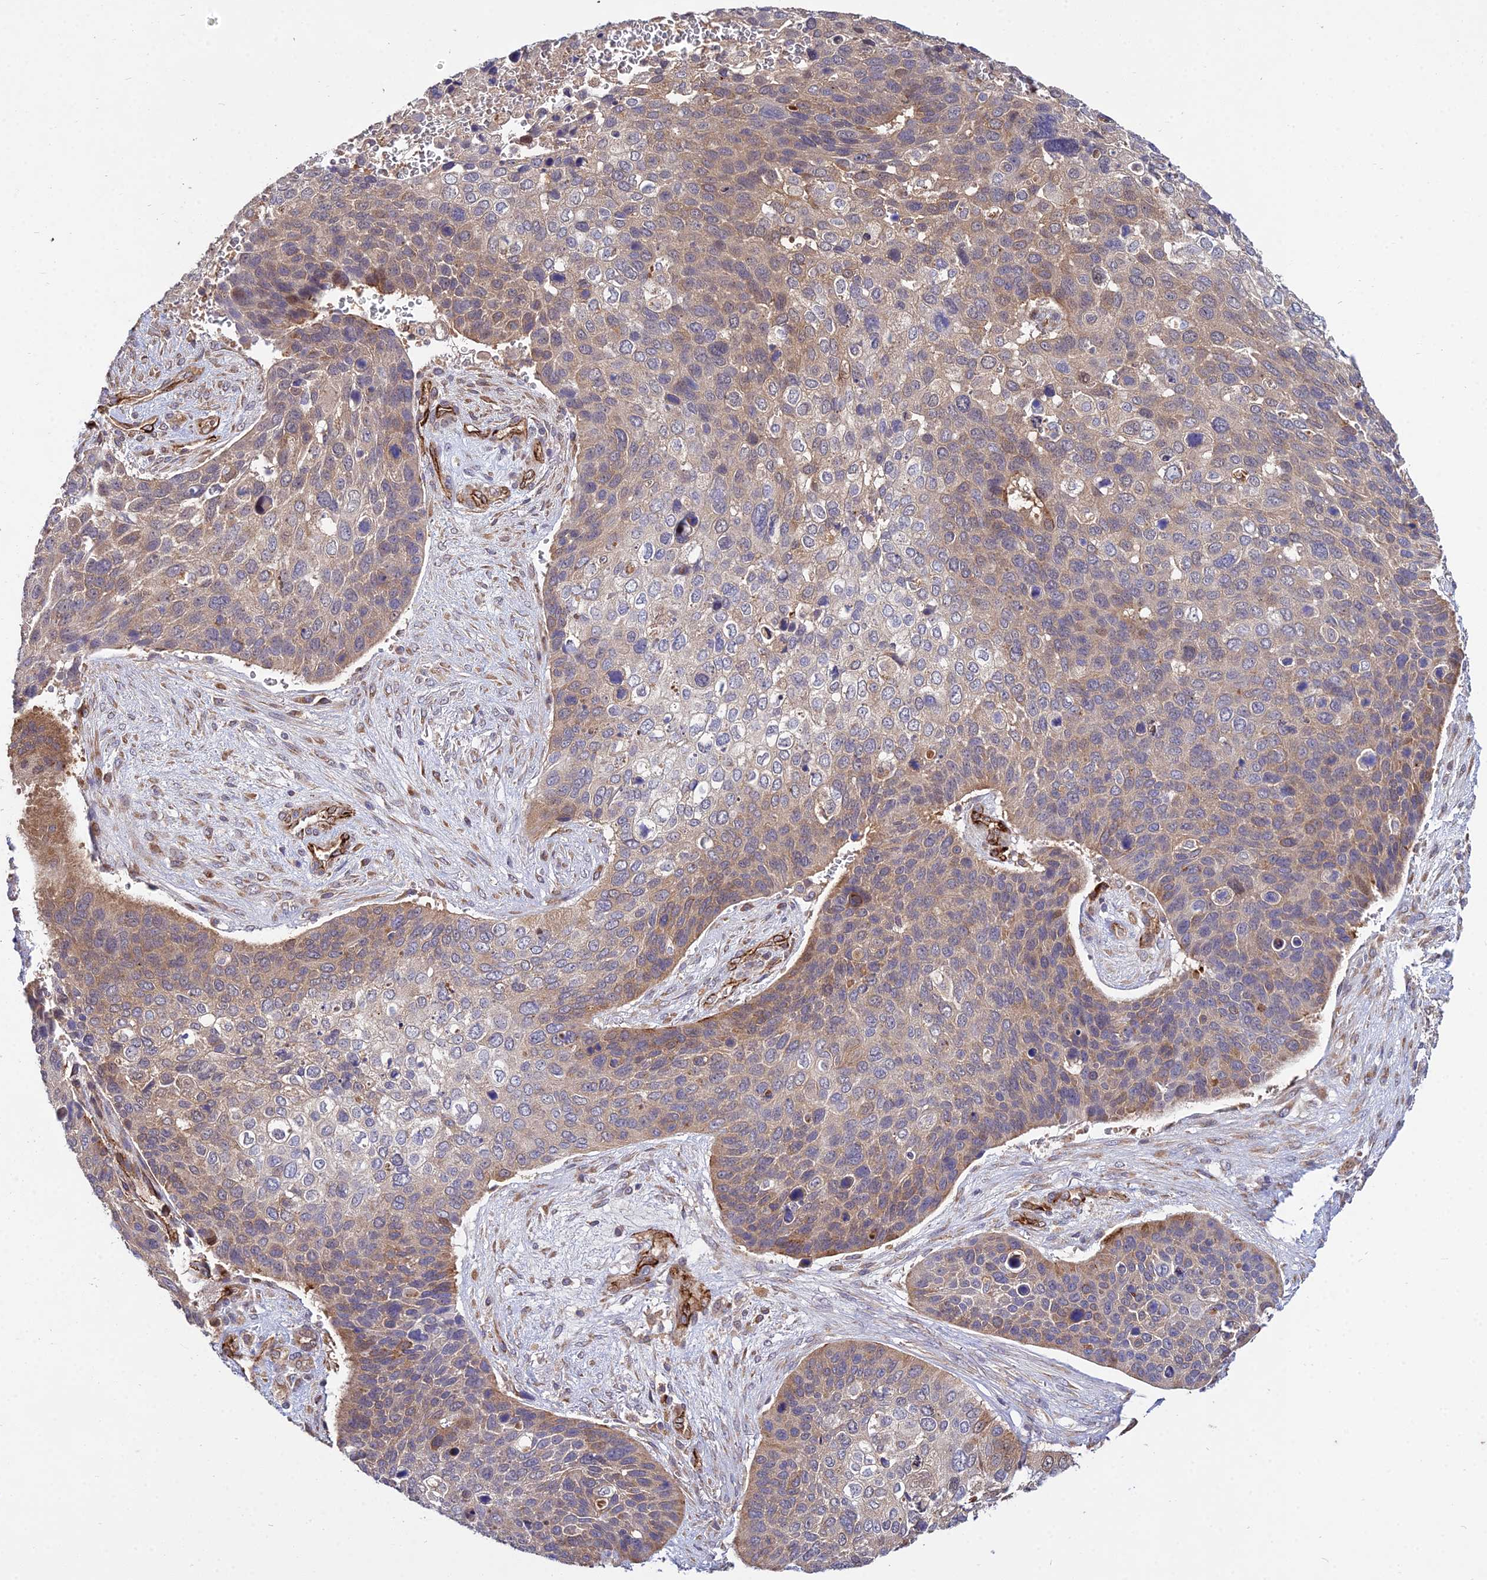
{"staining": {"intensity": "moderate", "quantity": "25%-75%", "location": "cytoplasmic/membranous"}, "tissue": "skin cancer", "cell_type": "Tumor cells", "image_type": "cancer", "snomed": [{"axis": "morphology", "description": "Basal cell carcinoma"}, {"axis": "topography", "description": "Skin"}], "caption": "Basal cell carcinoma (skin) stained with DAB immunohistochemistry displays medium levels of moderate cytoplasmic/membranous staining in about 25%-75% of tumor cells.", "gene": "GRTP1", "patient": {"sex": "female", "age": 74}}